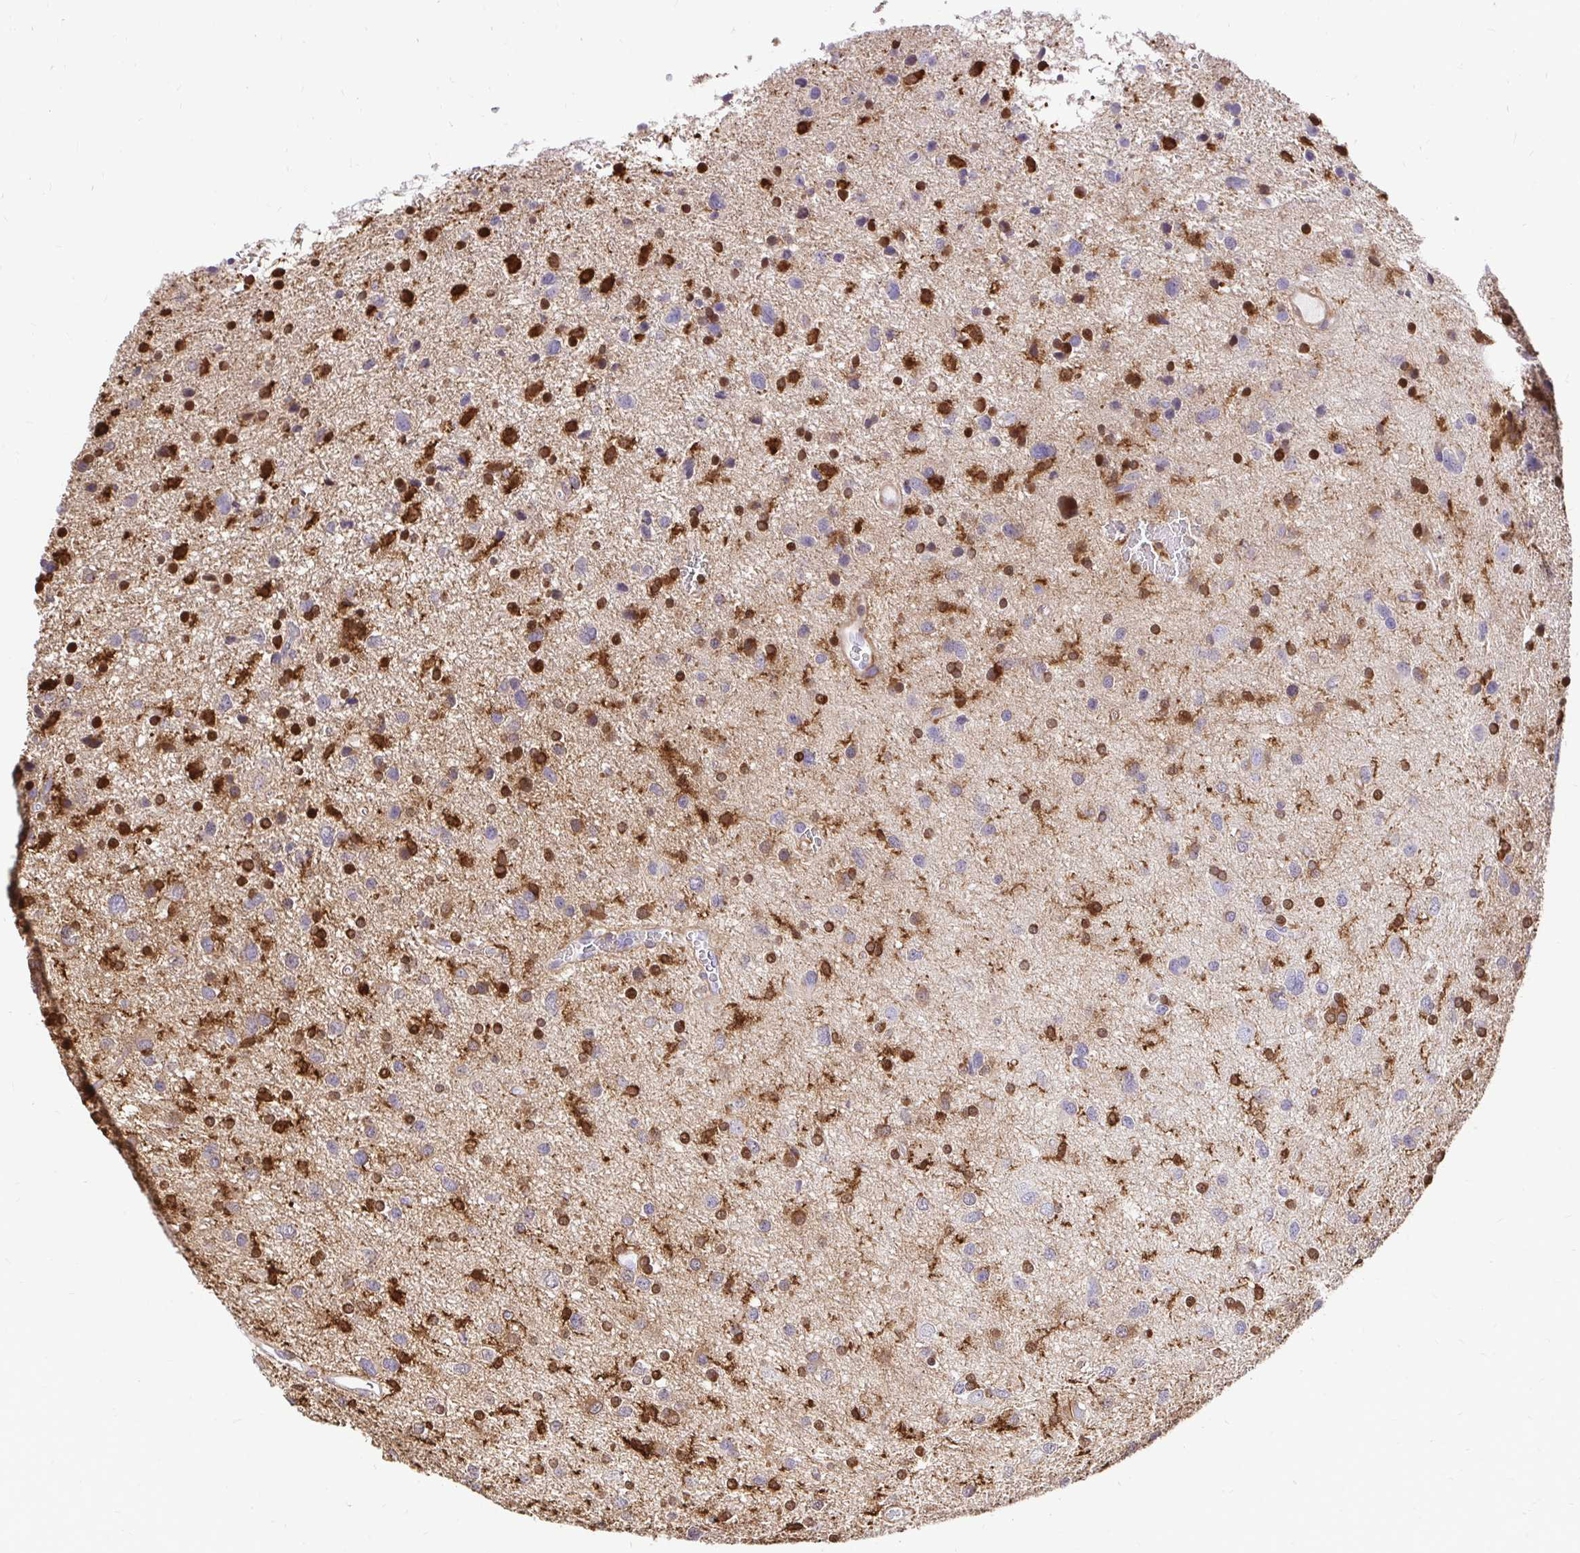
{"staining": {"intensity": "strong", "quantity": "25%-75%", "location": "cytoplasmic/membranous"}, "tissue": "glioma", "cell_type": "Tumor cells", "image_type": "cancer", "snomed": [{"axis": "morphology", "description": "Glioma, malignant, Low grade"}, {"axis": "topography", "description": "Brain"}], "caption": "IHC staining of malignant low-grade glioma, which displays high levels of strong cytoplasmic/membranous expression in about 25%-75% of tumor cells indicating strong cytoplasmic/membranous protein expression. The staining was performed using DAB (3,3'-diaminobenzidine) (brown) for protein detection and nuclei were counterstained in hematoxylin (blue).", "gene": "GSN", "patient": {"sex": "female", "age": 55}}